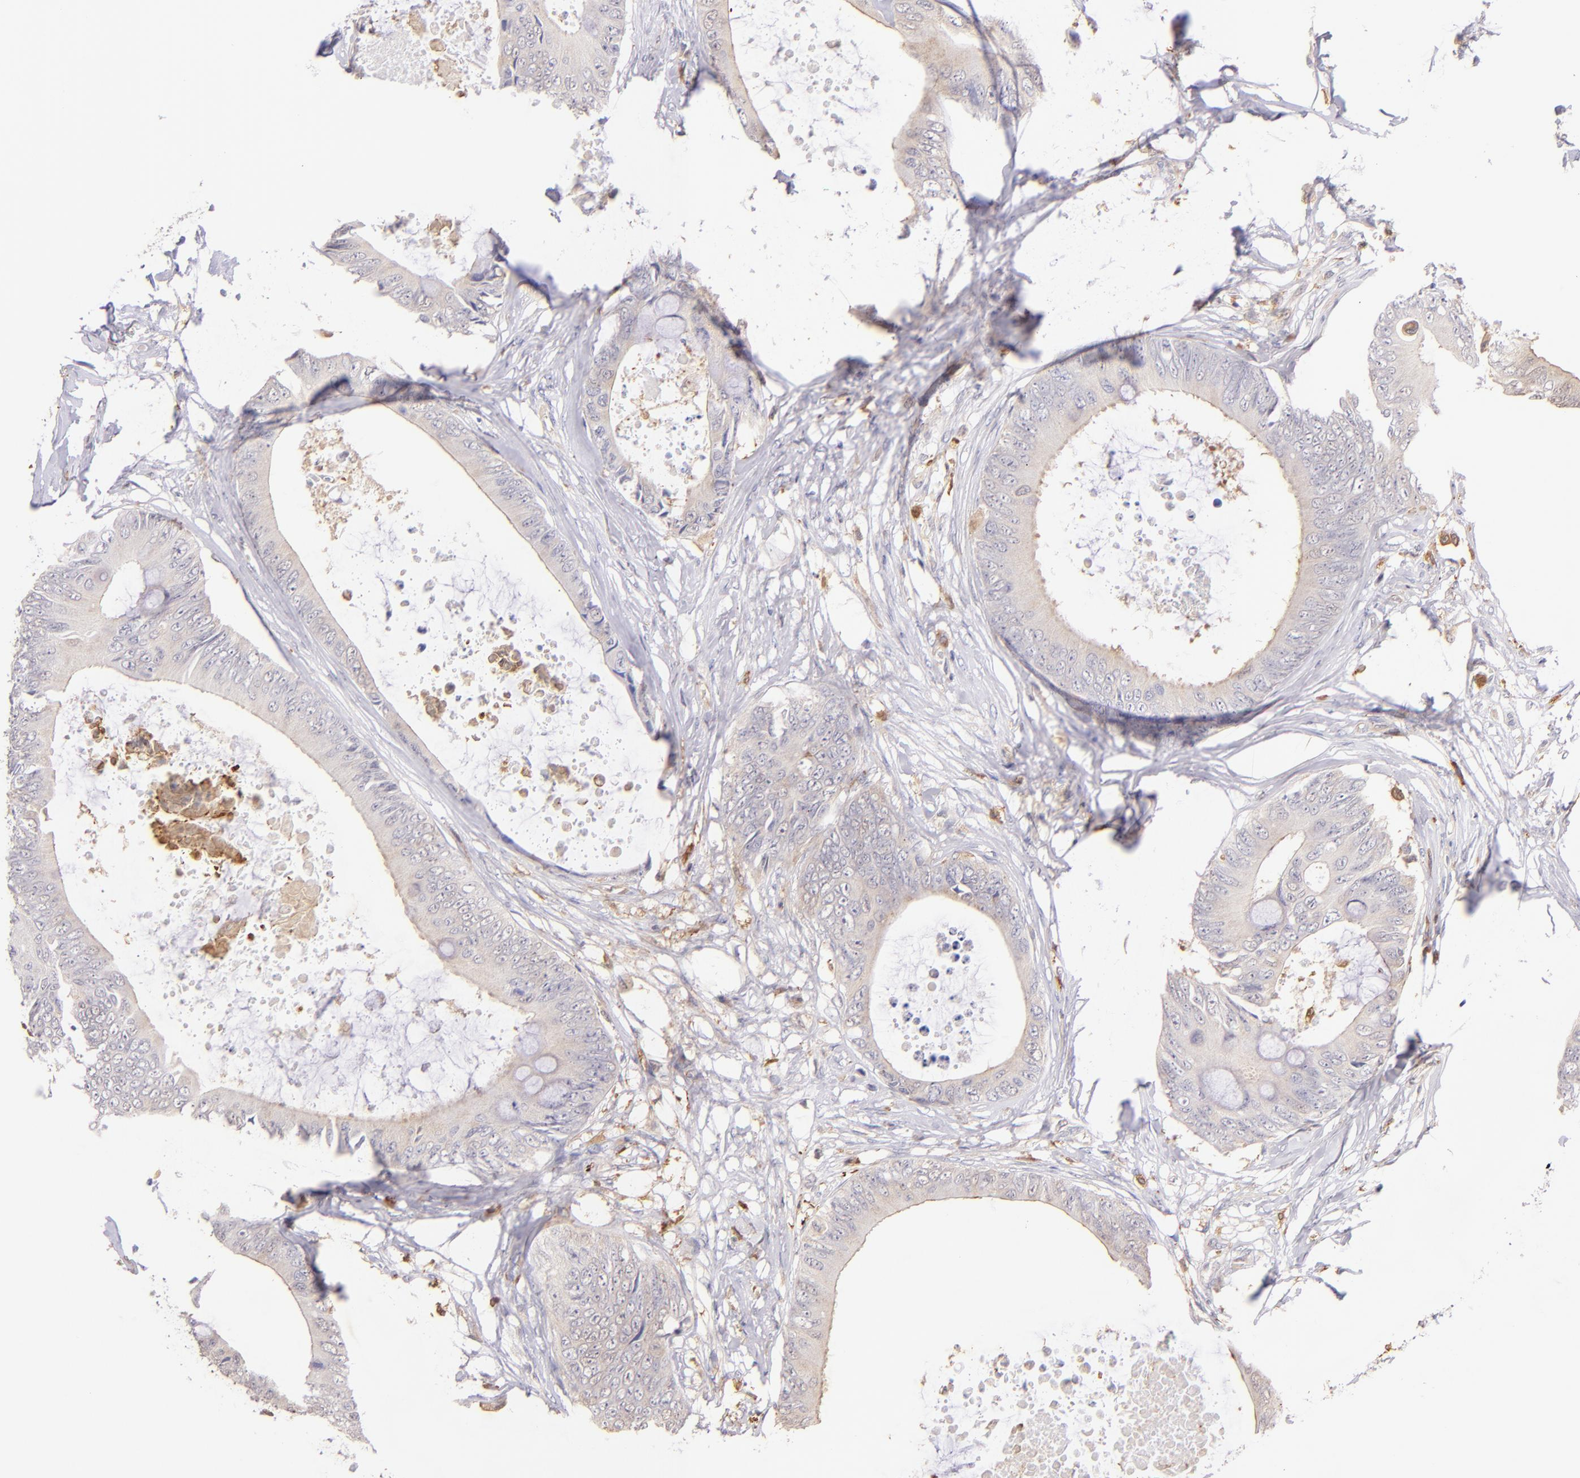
{"staining": {"intensity": "moderate", "quantity": ">75%", "location": "cytoplasmic/membranous"}, "tissue": "colorectal cancer", "cell_type": "Tumor cells", "image_type": "cancer", "snomed": [{"axis": "morphology", "description": "Normal tissue, NOS"}, {"axis": "morphology", "description": "Adenocarcinoma, NOS"}, {"axis": "topography", "description": "Rectum"}, {"axis": "topography", "description": "Peripheral nerve tissue"}], "caption": "DAB (3,3'-diaminobenzidine) immunohistochemical staining of human adenocarcinoma (colorectal) demonstrates moderate cytoplasmic/membranous protein expression in approximately >75% of tumor cells.", "gene": "BTK", "patient": {"sex": "female", "age": 77}}